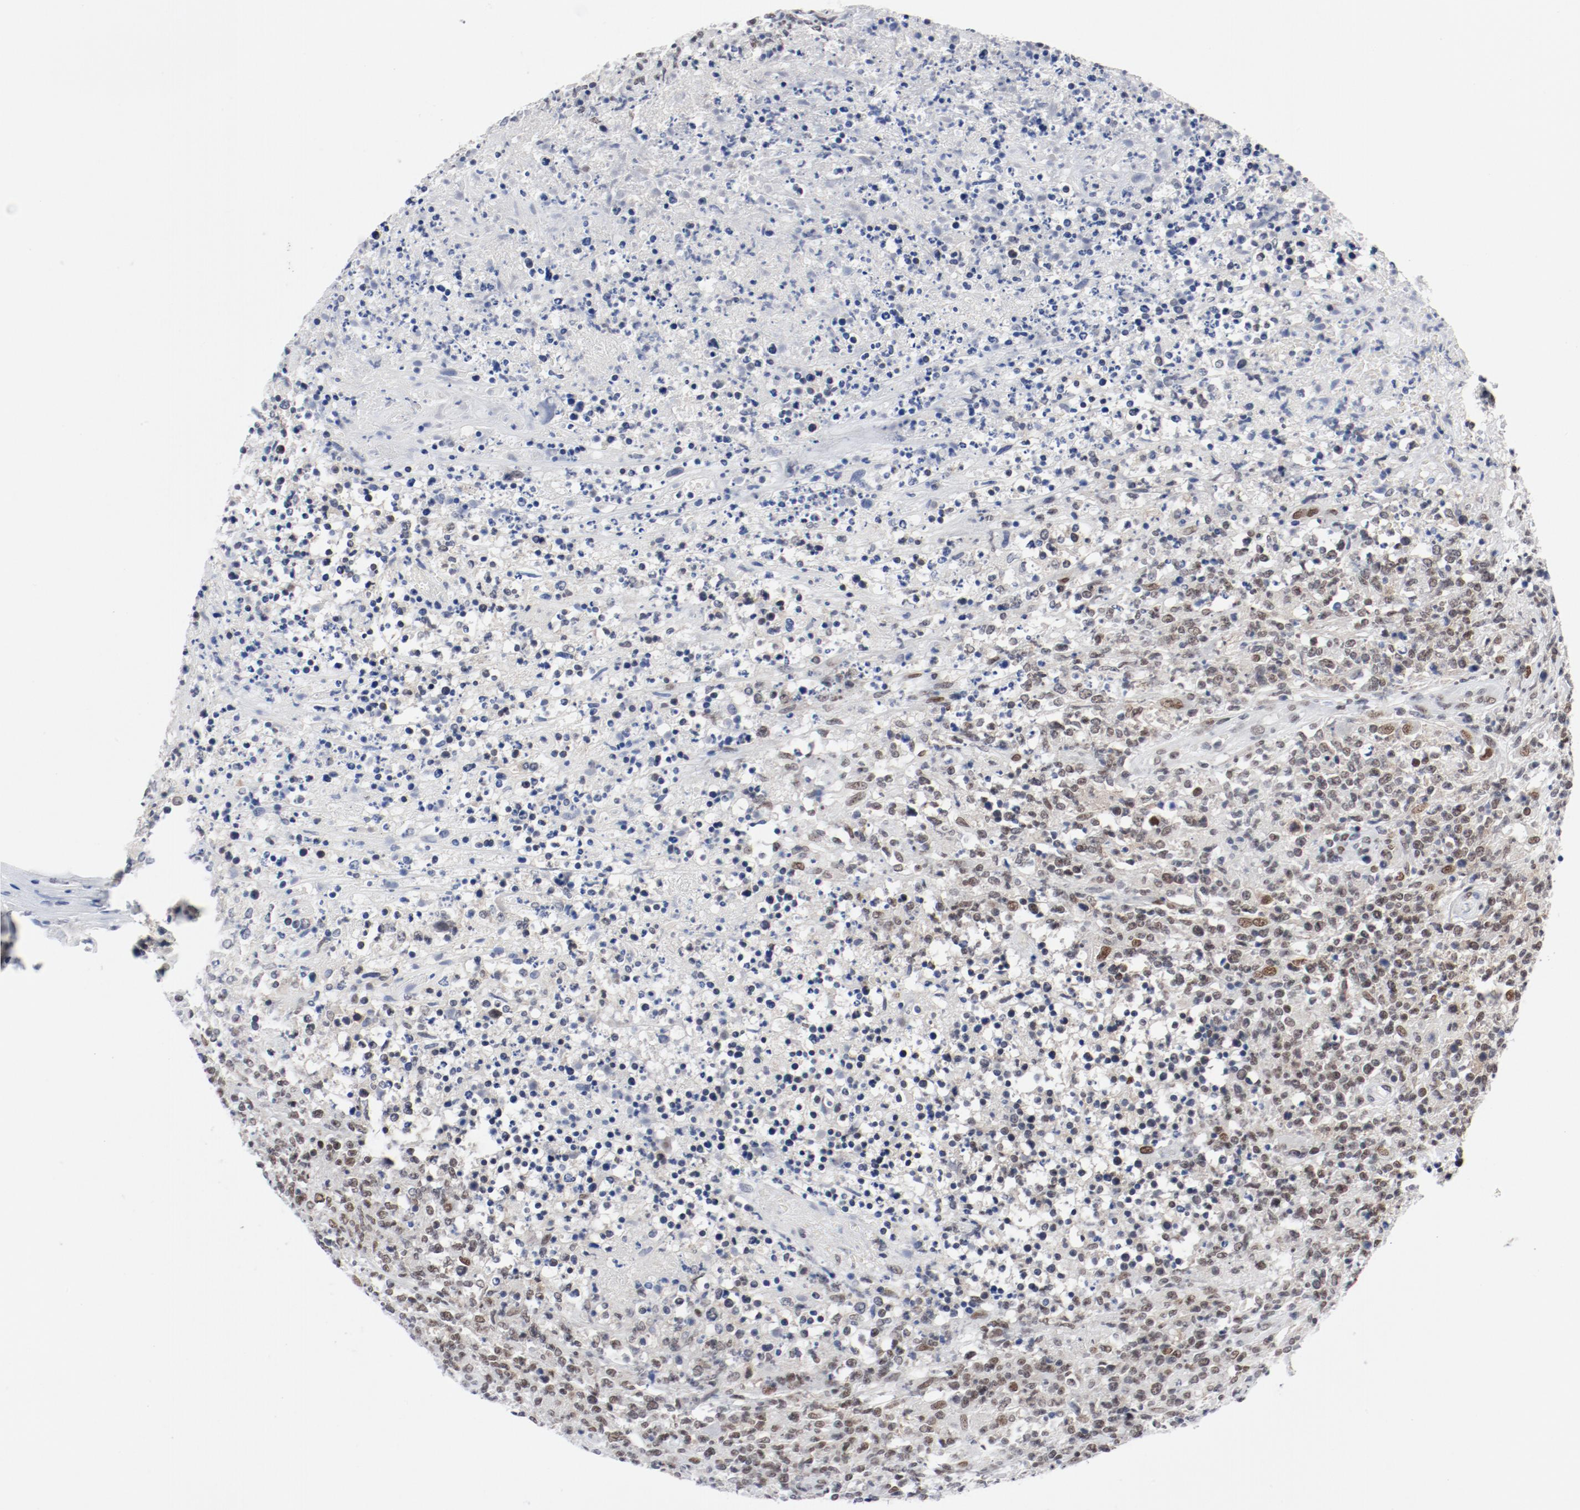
{"staining": {"intensity": "moderate", "quantity": ">75%", "location": "nuclear"}, "tissue": "lymphoma", "cell_type": "Tumor cells", "image_type": "cancer", "snomed": [{"axis": "morphology", "description": "Malignant lymphoma, non-Hodgkin's type, High grade"}, {"axis": "topography", "description": "Lymph node"}], "caption": "An immunohistochemistry image of neoplastic tissue is shown. Protein staining in brown labels moderate nuclear positivity in high-grade malignant lymphoma, non-Hodgkin's type within tumor cells. (DAB IHC with brightfield microscopy, high magnification).", "gene": "ARNT", "patient": {"sex": "female", "age": 84}}